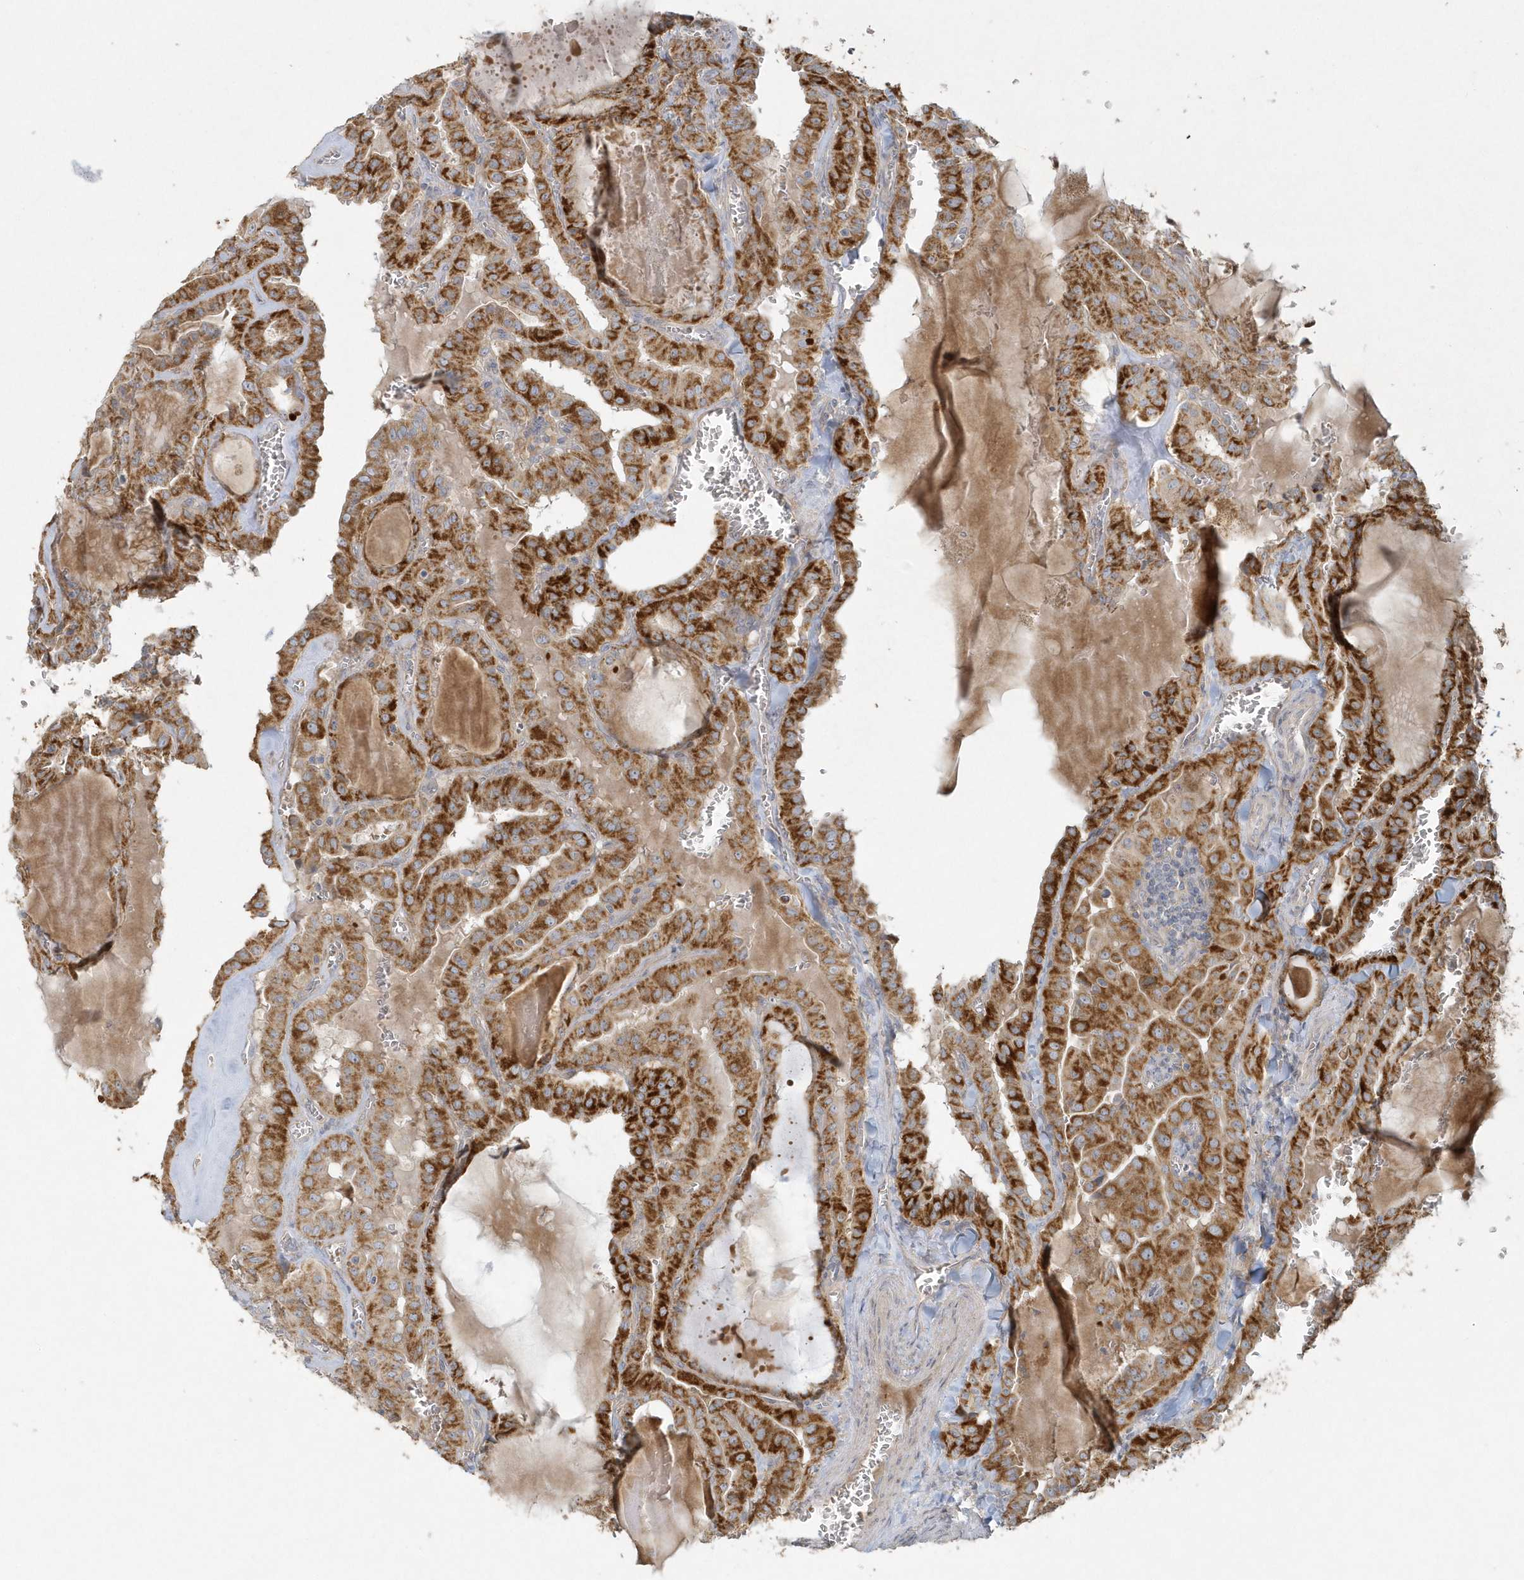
{"staining": {"intensity": "strong", "quantity": ">75%", "location": "cytoplasmic/membranous"}, "tissue": "thyroid cancer", "cell_type": "Tumor cells", "image_type": "cancer", "snomed": [{"axis": "morphology", "description": "Papillary adenocarcinoma, NOS"}, {"axis": "topography", "description": "Thyroid gland"}], "caption": "Thyroid papillary adenocarcinoma was stained to show a protein in brown. There is high levels of strong cytoplasmic/membranous staining in approximately >75% of tumor cells. The protein is stained brown, and the nuclei are stained in blue (DAB IHC with brightfield microscopy, high magnification).", "gene": "BLTP3A", "patient": {"sex": "male", "age": 52}}